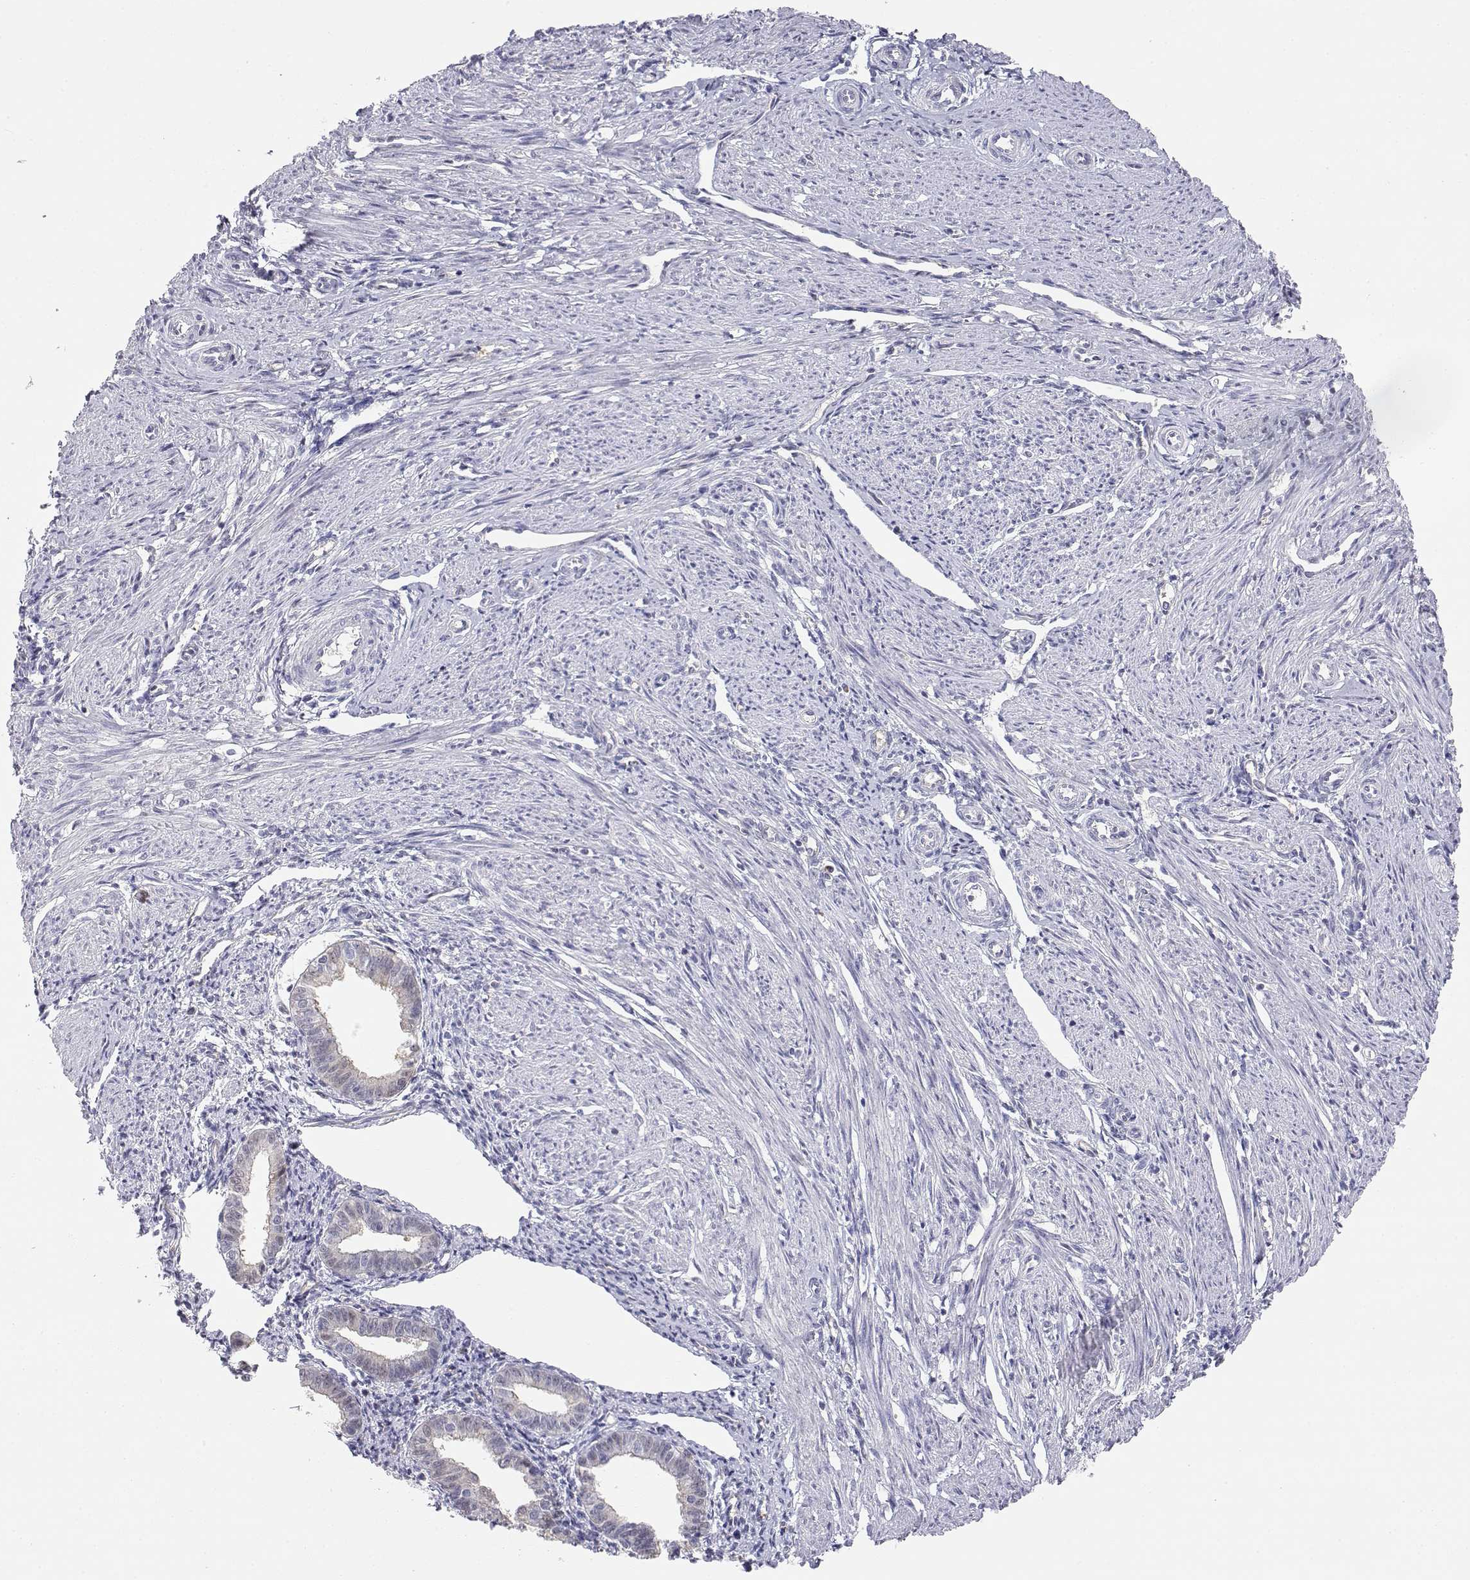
{"staining": {"intensity": "negative", "quantity": "none", "location": "none"}, "tissue": "endometrium", "cell_type": "Cells in endometrial stroma", "image_type": "normal", "snomed": [{"axis": "morphology", "description": "Normal tissue, NOS"}, {"axis": "topography", "description": "Endometrium"}], "caption": "Cells in endometrial stroma are negative for brown protein staining in normal endometrium. (IHC, brightfield microscopy, high magnification).", "gene": "ADA", "patient": {"sex": "female", "age": 37}}